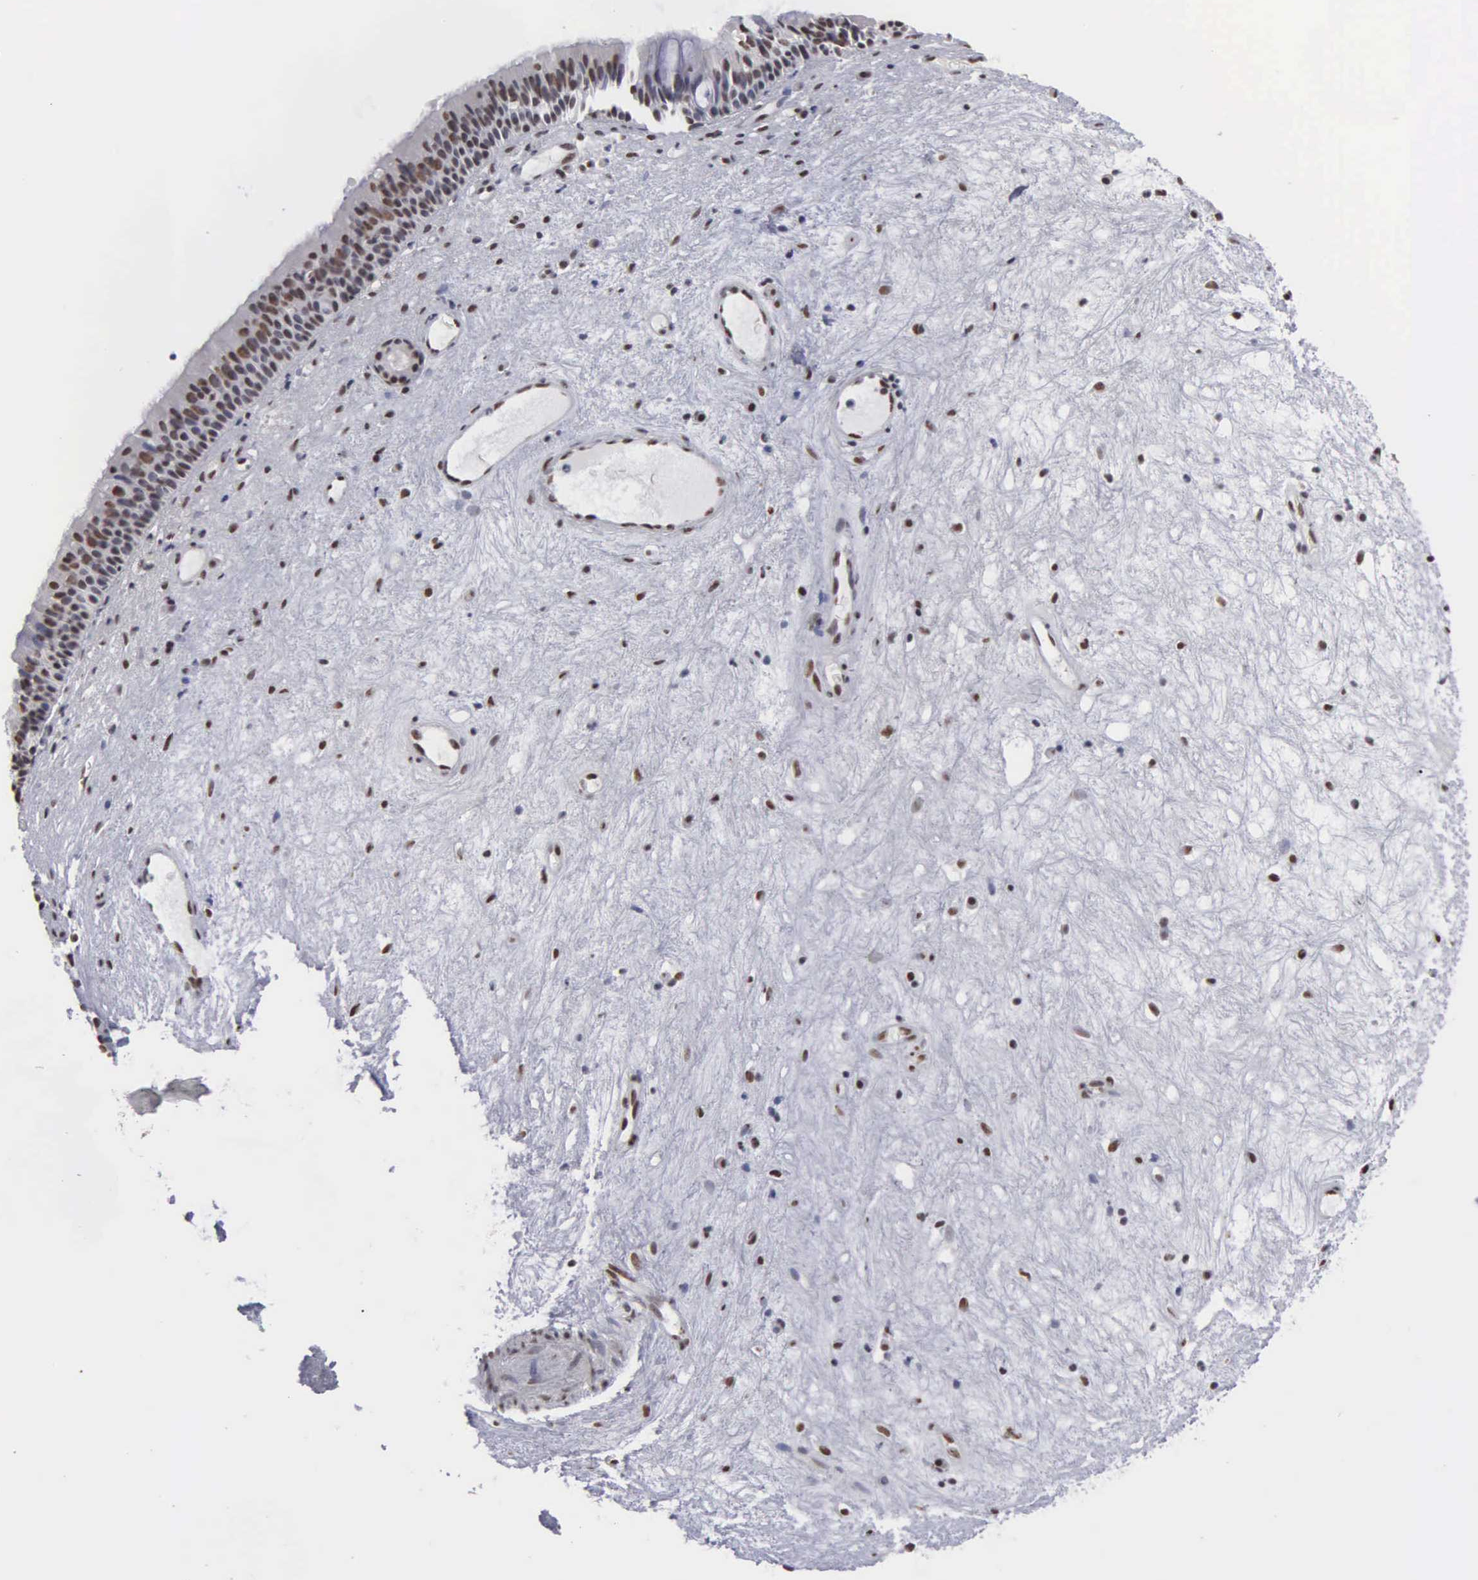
{"staining": {"intensity": "strong", "quantity": ">75%", "location": "nuclear"}, "tissue": "nasopharynx", "cell_type": "Respiratory epithelial cells", "image_type": "normal", "snomed": [{"axis": "morphology", "description": "Normal tissue, NOS"}, {"axis": "topography", "description": "Nasopharynx"}], "caption": "Benign nasopharynx was stained to show a protein in brown. There is high levels of strong nuclear staining in approximately >75% of respiratory epithelial cells. Using DAB (brown) and hematoxylin (blue) stains, captured at high magnification using brightfield microscopy.", "gene": "KIAA0586", "patient": {"sex": "female", "age": 78}}